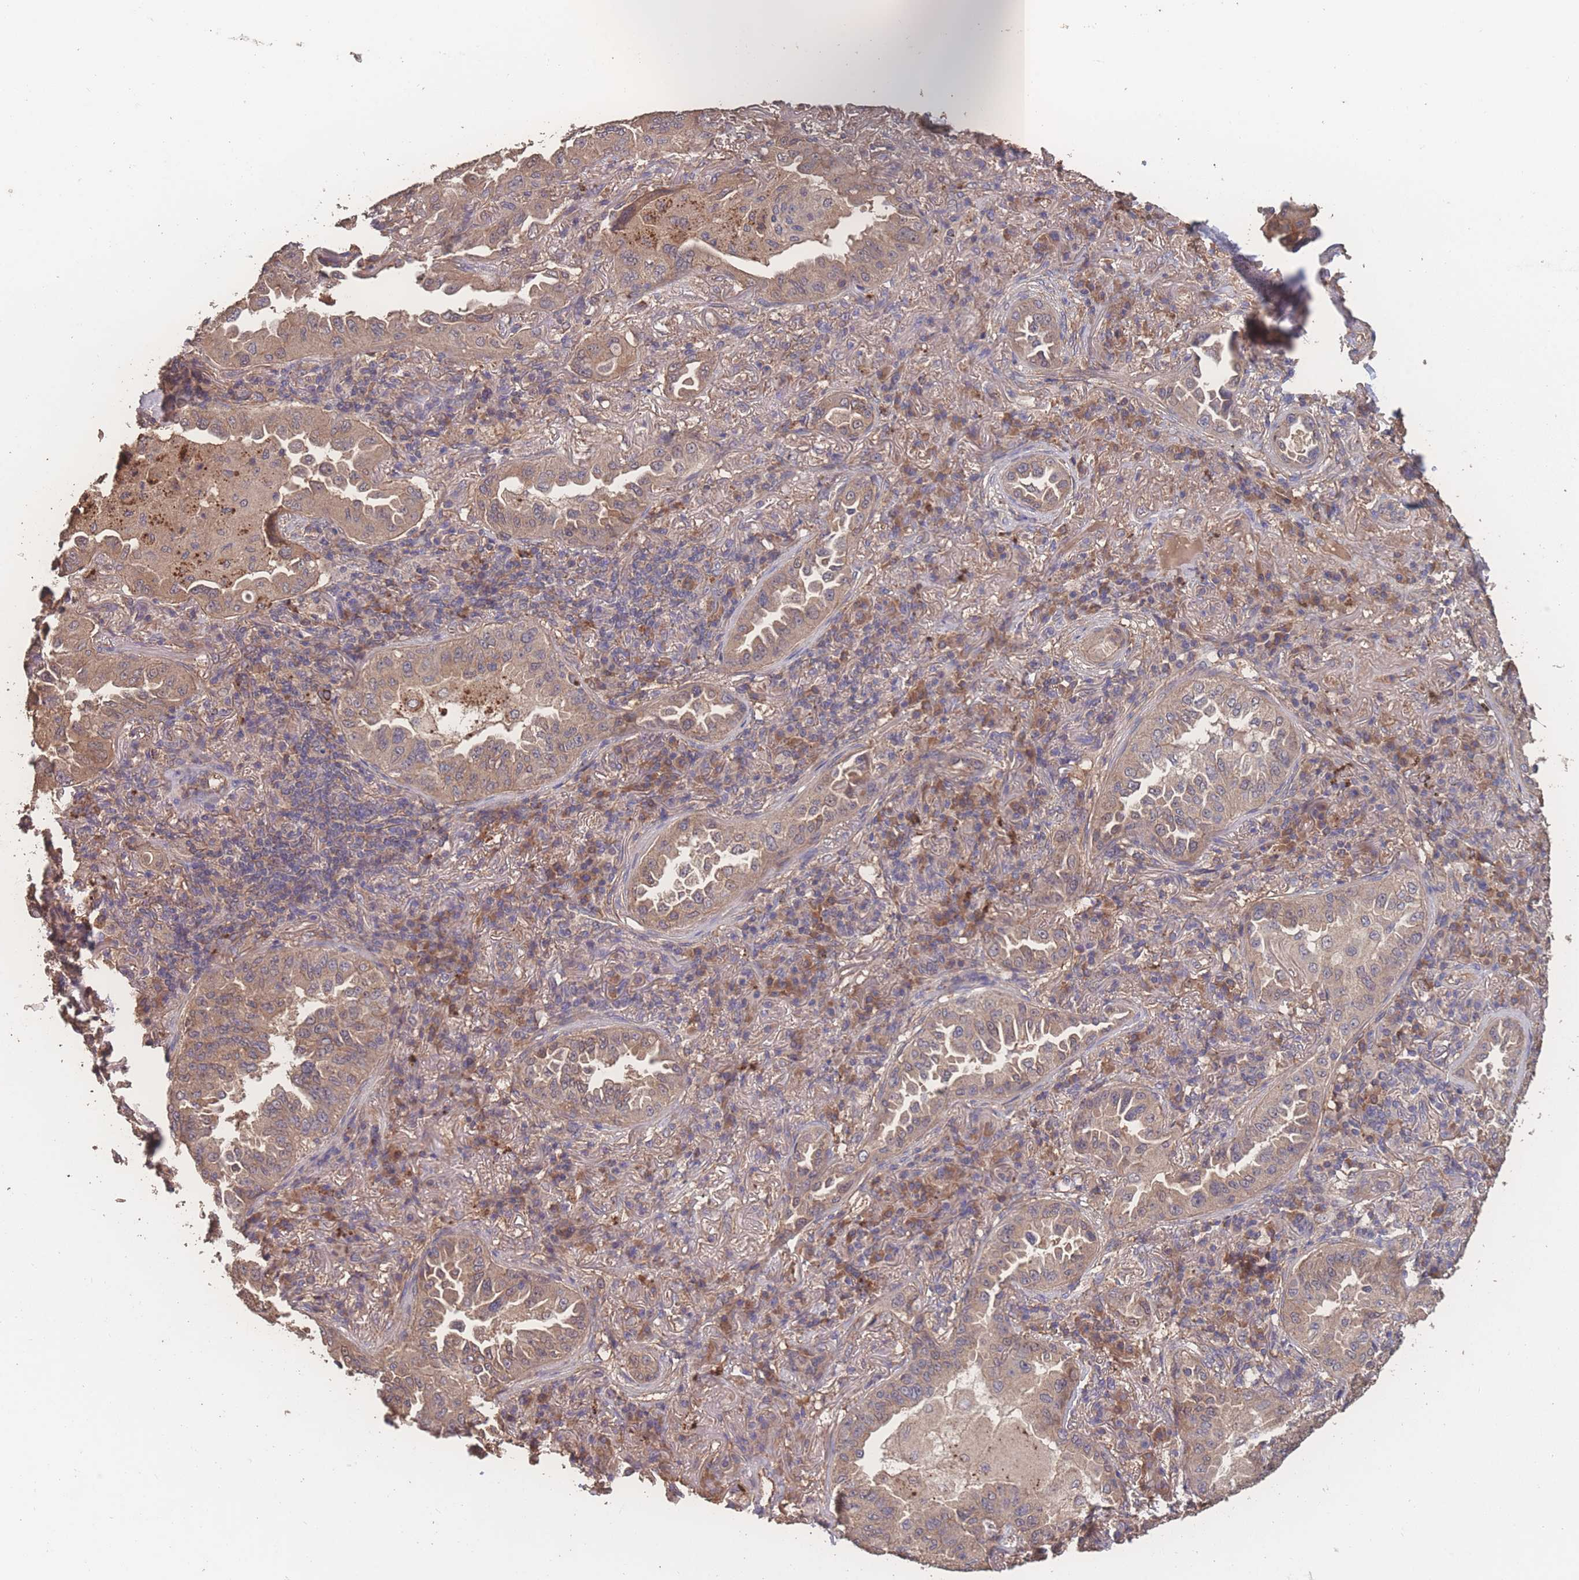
{"staining": {"intensity": "weak", "quantity": ">75%", "location": "cytoplasmic/membranous"}, "tissue": "lung cancer", "cell_type": "Tumor cells", "image_type": "cancer", "snomed": [{"axis": "morphology", "description": "Adenocarcinoma, NOS"}, {"axis": "topography", "description": "Lung"}], "caption": "Weak cytoplasmic/membranous staining for a protein is appreciated in approximately >75% of tumor cells of lung cancer using IHC.", "gene": "ATXN10", "patient": {"sex": "female", "age": 69}}